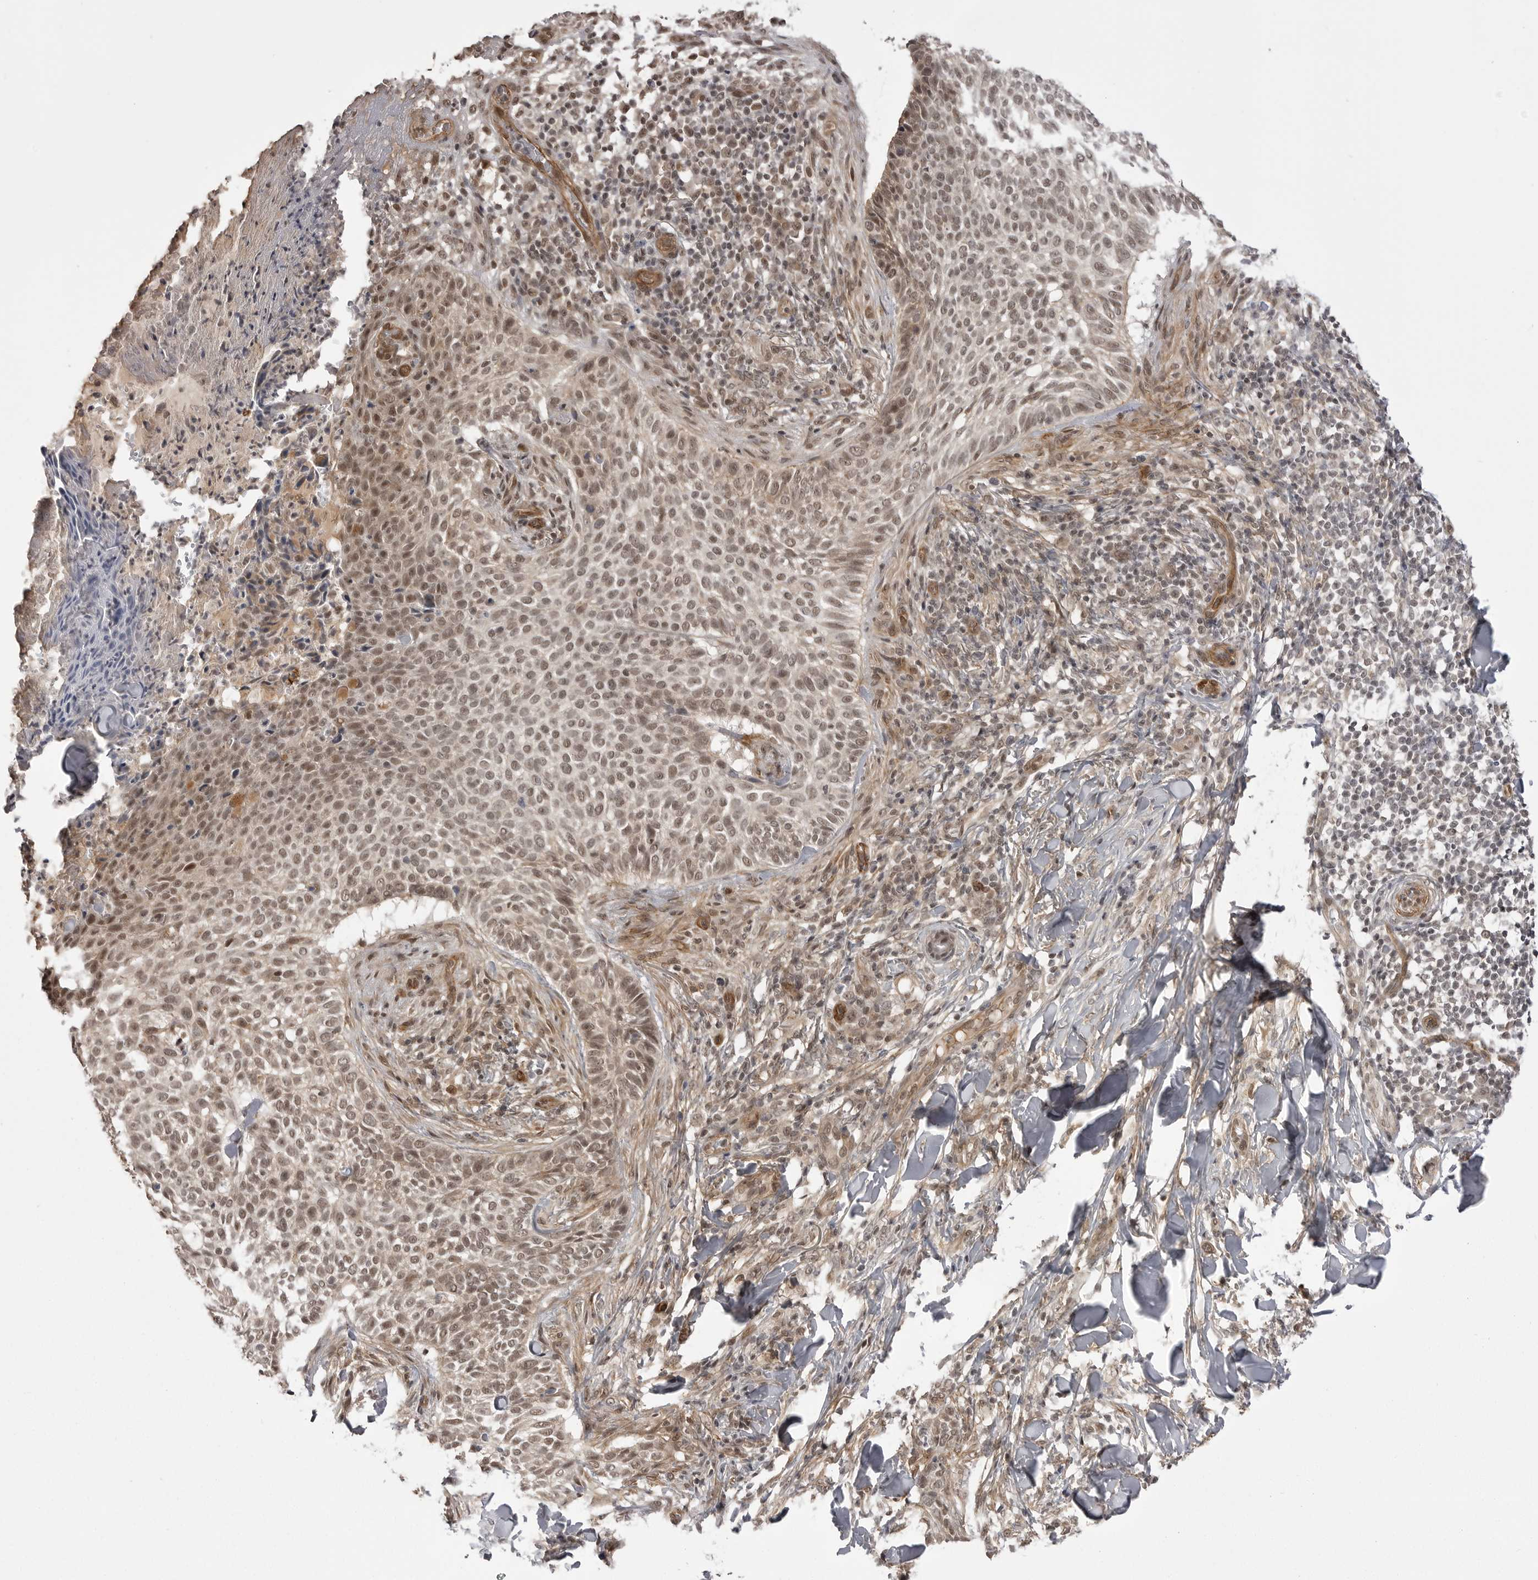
{"staining": {"intensity": "moderate", "quantity": "25%-75%", "location": "nuclear"}, "tissue": "skin cancer", "cell_type": "Tumor cells", "image_type": "cancer", "snomed": [{"axis": "morphology", "description": "Normal tissue, NOS"}, {"axis": "morphology", "description": "Basal cell carcinoma"}, {"axis": "topography", "description": "Skin"}], "caption": "A brown stain highlights moderate nuclear expression of a protein in basal cell carcinoma (skin) tumor cells.", "gene": "SORBS1", "patient": {"sex": "male", "age": 67}}